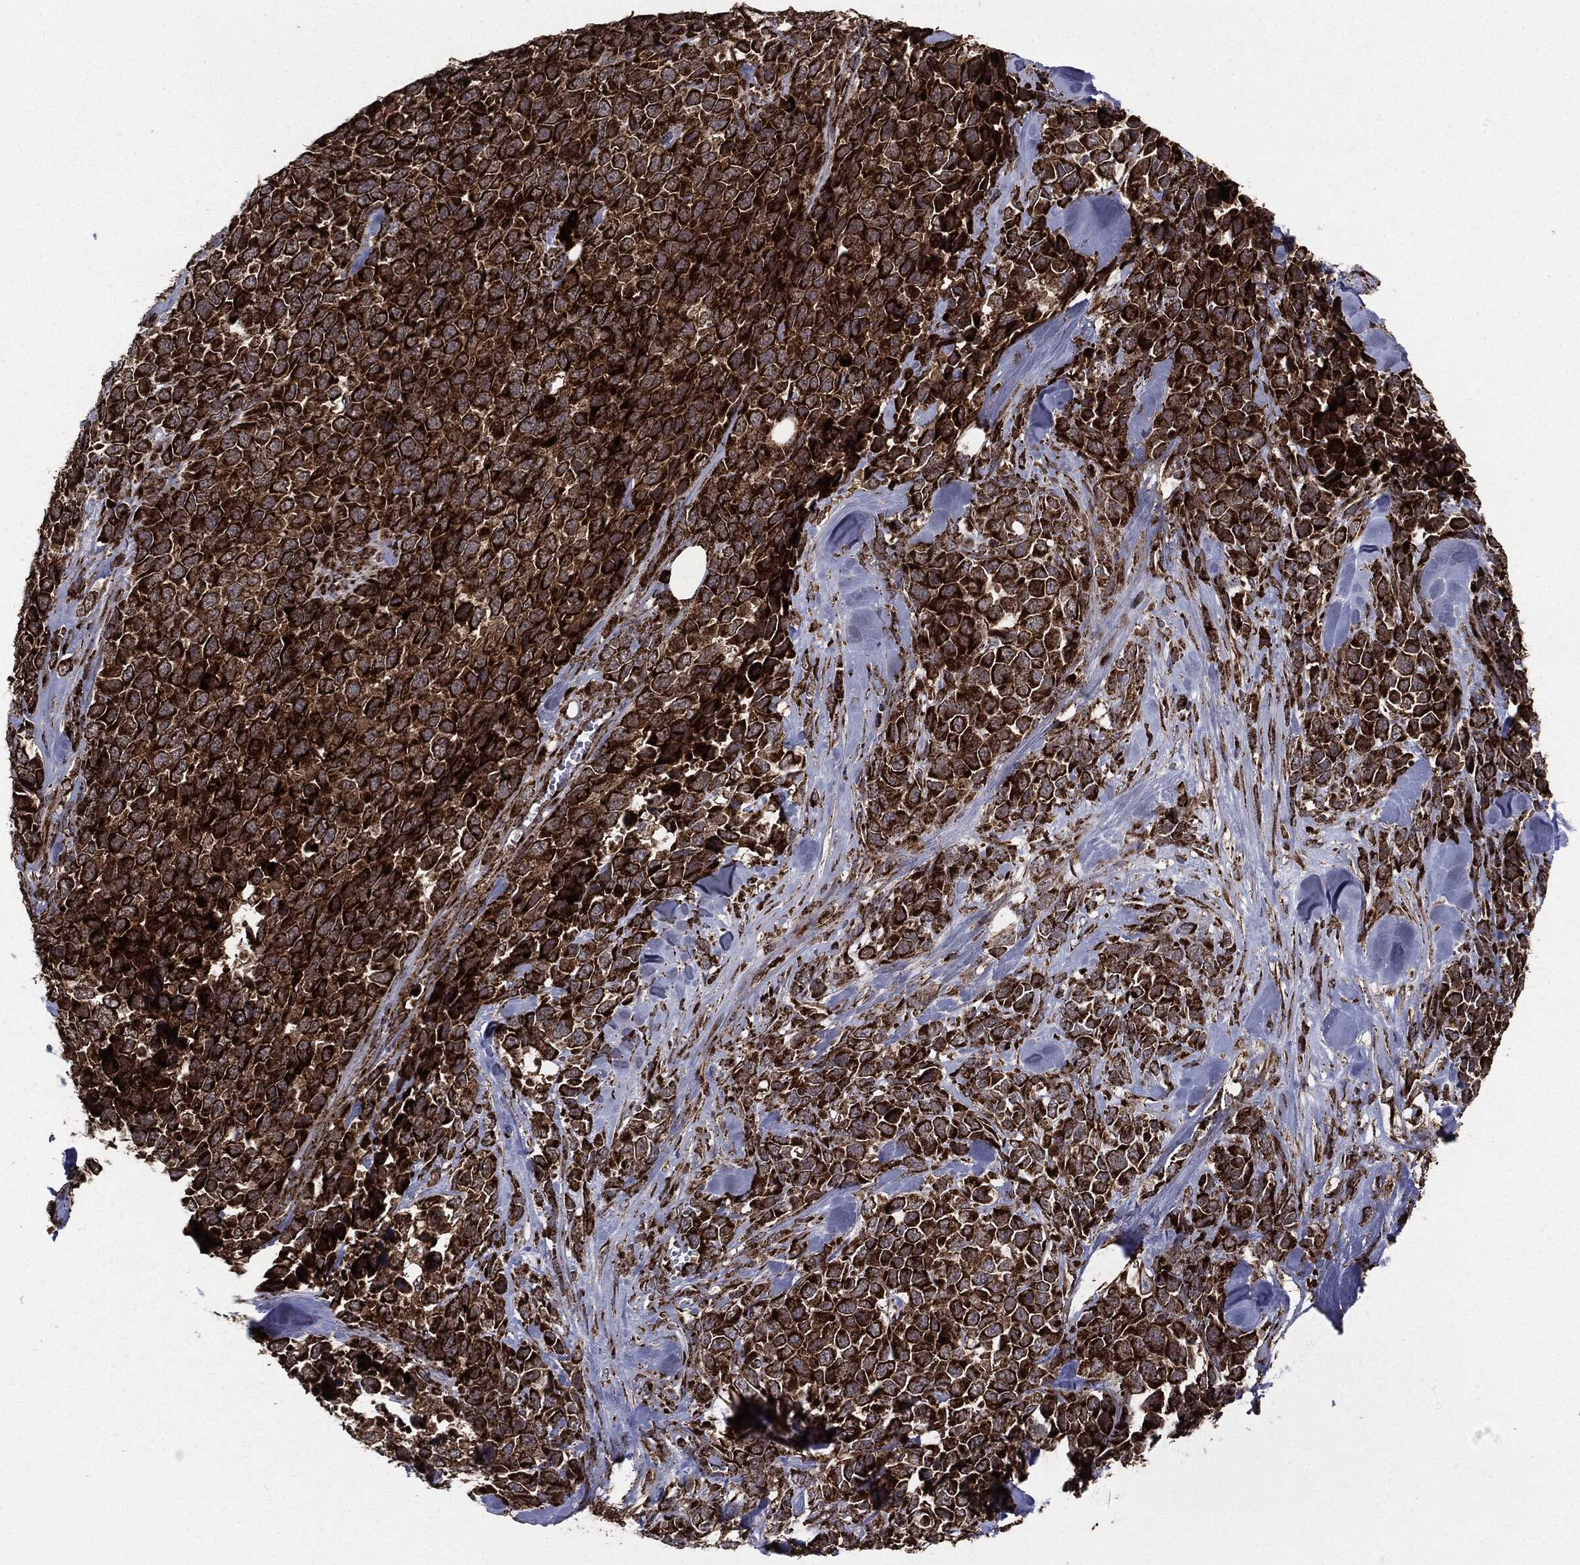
{"staining": {"intensity": "strong", "quantity": ">75%", "location": "cytoplasmic/membranous"}, "tissue": "melanoma", "cell_type": "Tumor cells", "image_type": "cancer", "snomed": [{"axis": "morphology", "description": "Malignant melanoma, Metastatic site"}, {"axis": "topography", "description": "Skin"}], "caption": "Brown immunohistochemical staining in human malignant melanoma (metastatic site) exhibits strong cytoplasmic/membranous expression in about >75% of tumor cells. The staining was performed using DAB (3,3'-diaminobenzidine), with brown indicating positive protein expression. Nuclei are stained blue with hematoxylin.", "gene": "MAP2K1", "patient": {"sex": "male", "age": 84}}